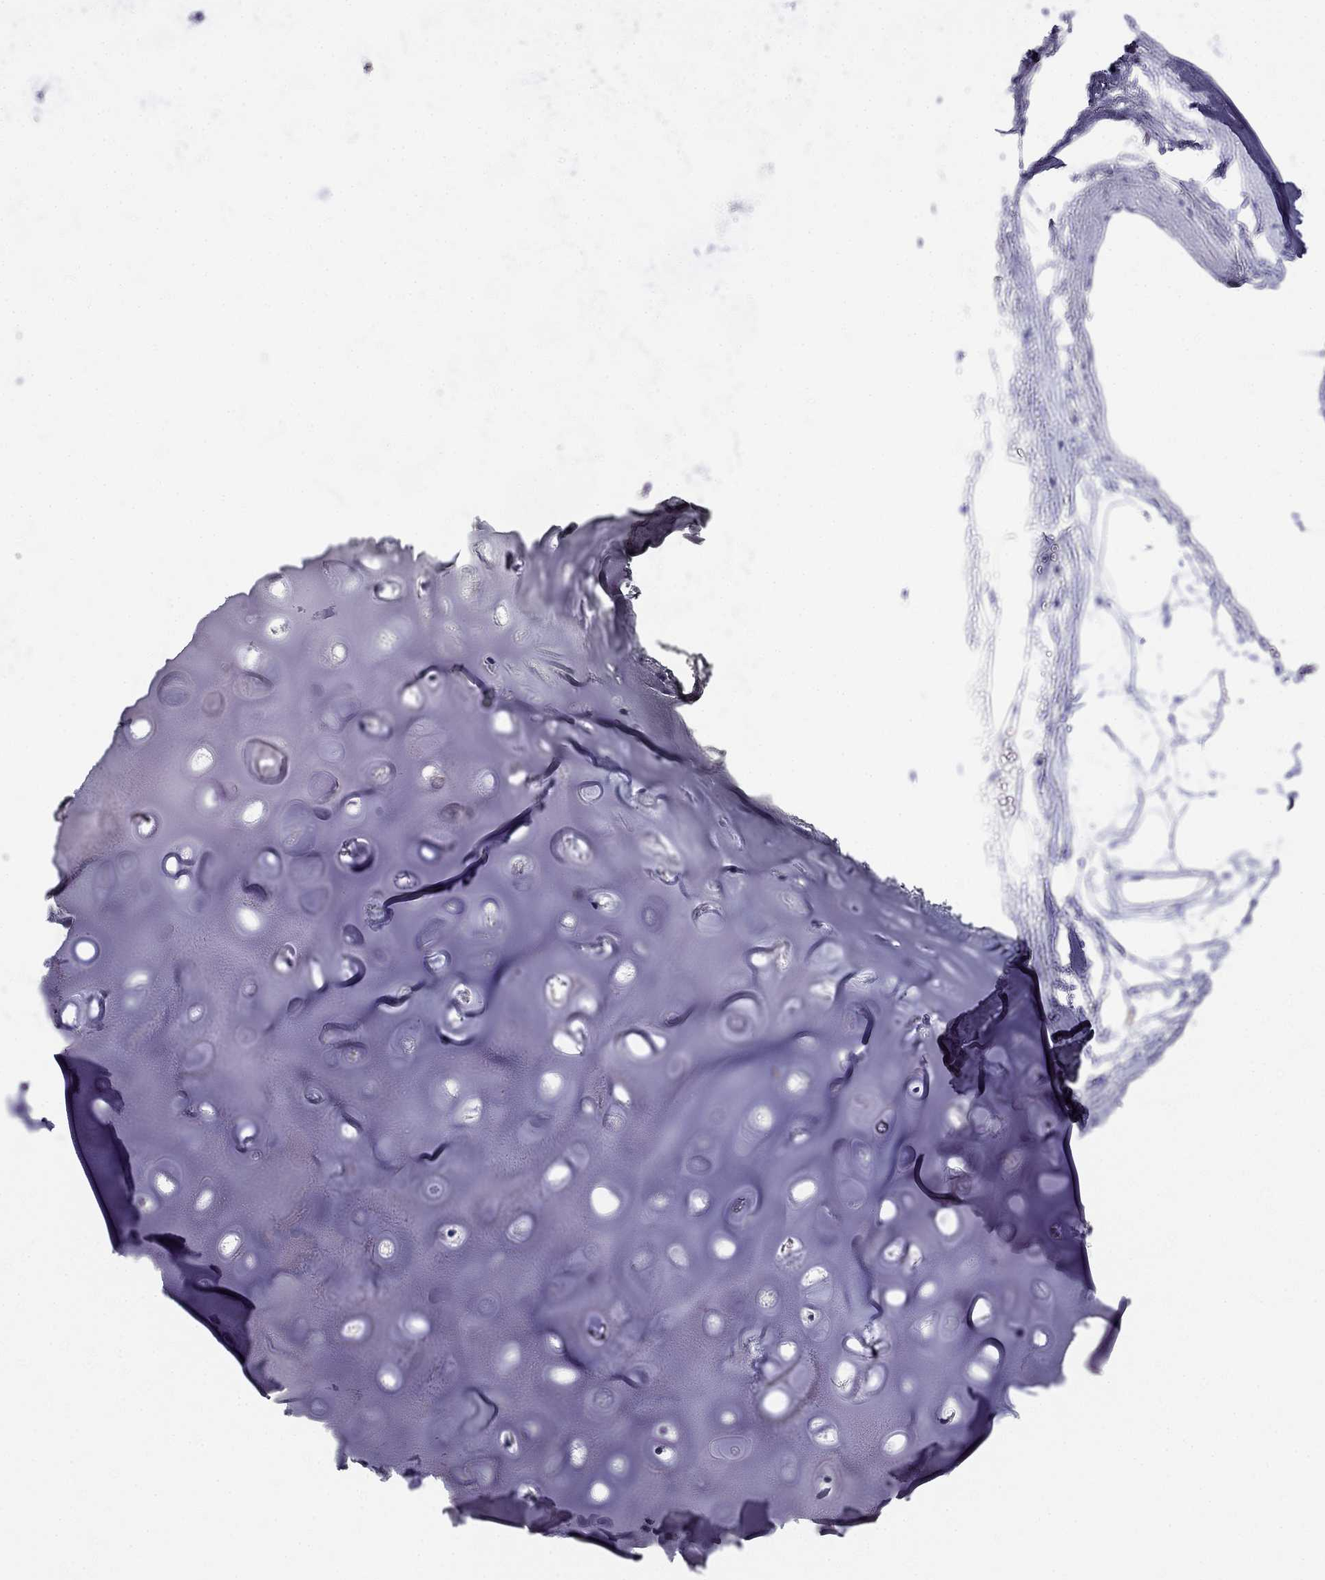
{"staining": {"intensity": "negative", "quantity": "none", "location": "none"}, "tissue": "soft tissue", "cell_type": "Chondrocytes", "image_type": "normal", "snomed": [{"axis": "morphology", "description": "Normal tissue, NOS"}, {"axis": "topography", "description": "Cartilage tissue"}, {"axis": "topography", "description": "Bronchus"}], "caption": "Soft tissue stained for a protein using immunohistochemistry (IHC) demonstrates no staining chondrocytes.", "gene": "PPP1R36", "patient": {"sex": "male", "age": 58}}